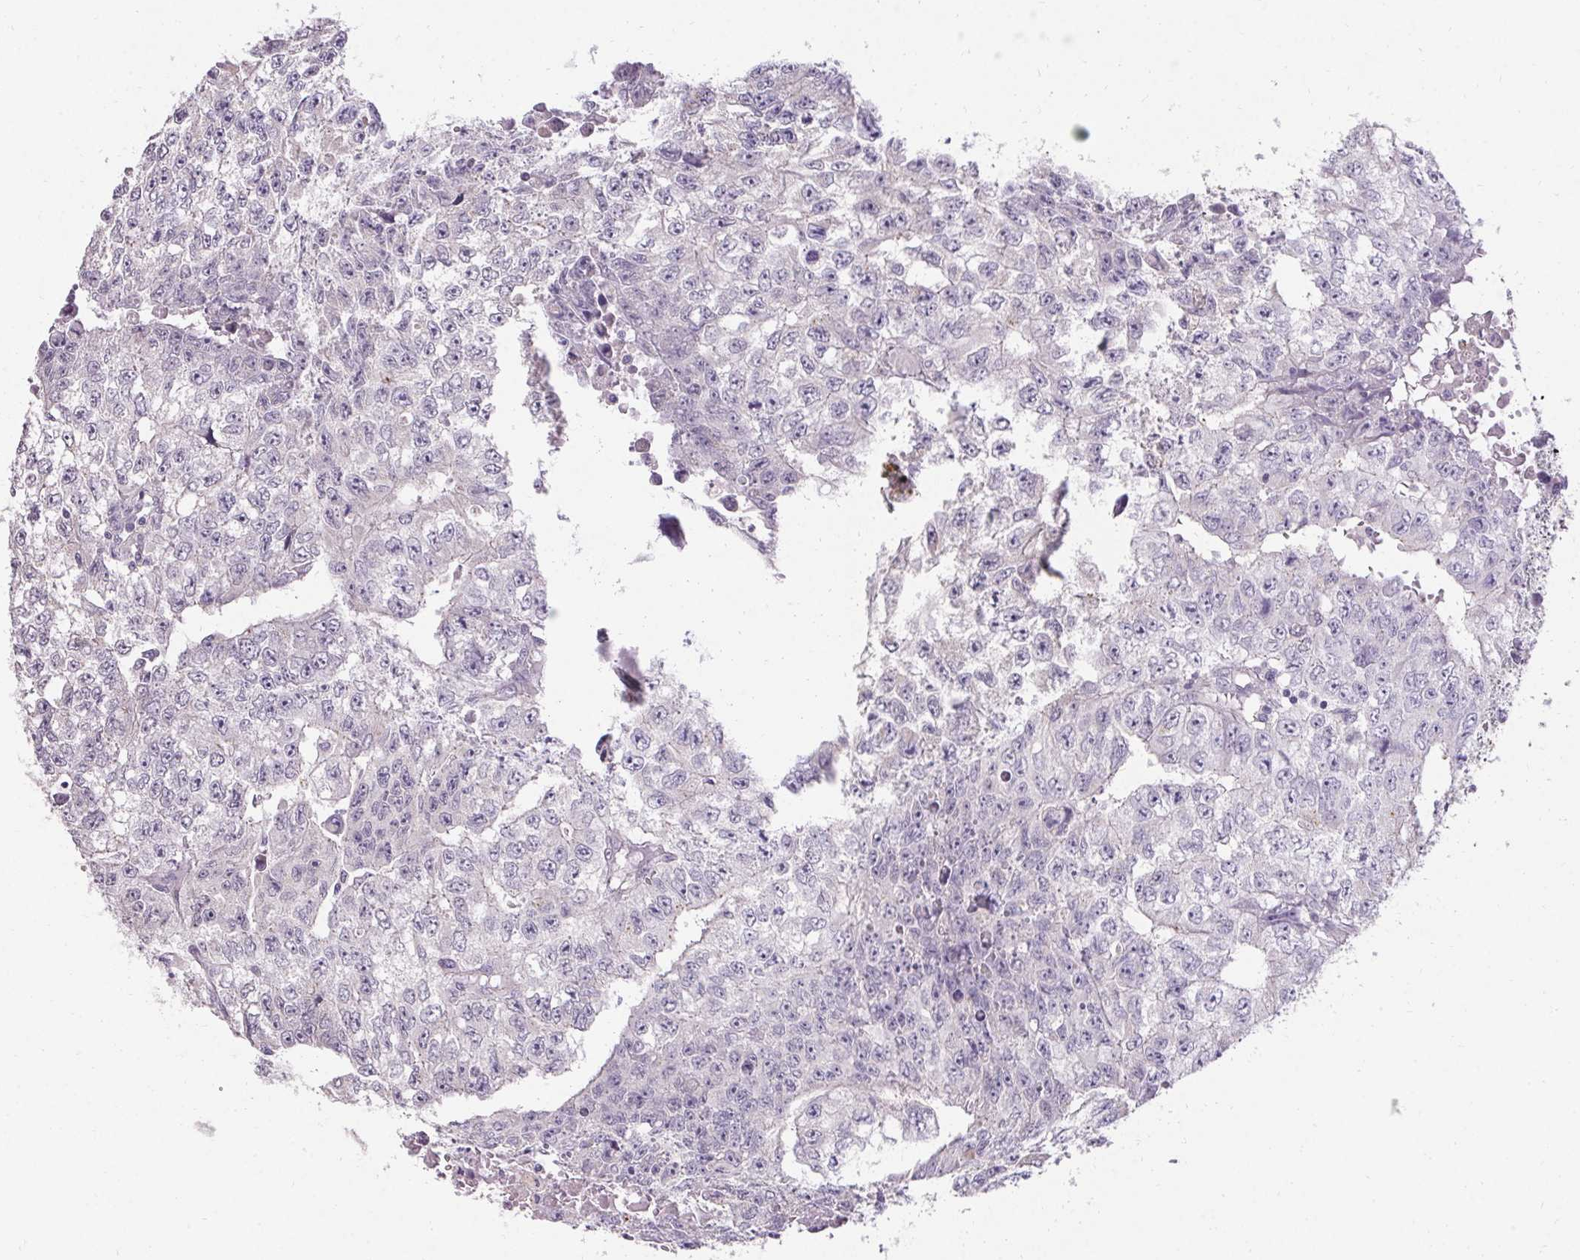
{"staining": {"intensity": "negative", "quantity": "none", "location": "none"}, "tissue": "testis cancer", "cell_type": "Tumor cells", "image_type": "cancer", "snomed": [{"axis": "morphology", "description": "Carcinoma, Embryonal, NOS"}, {"axis": "morphology", "description": "Teratoma, malignant, NOS"}, {"axis": "topography", "description": "Testis"}], "caption": "DAB immunohistochemical staining of embryonal carcinoma (testis) exhibits no significant staining in tumor cells.", "gene": "HSD17B3", "patient": {"sex": "male", "age": 24}}